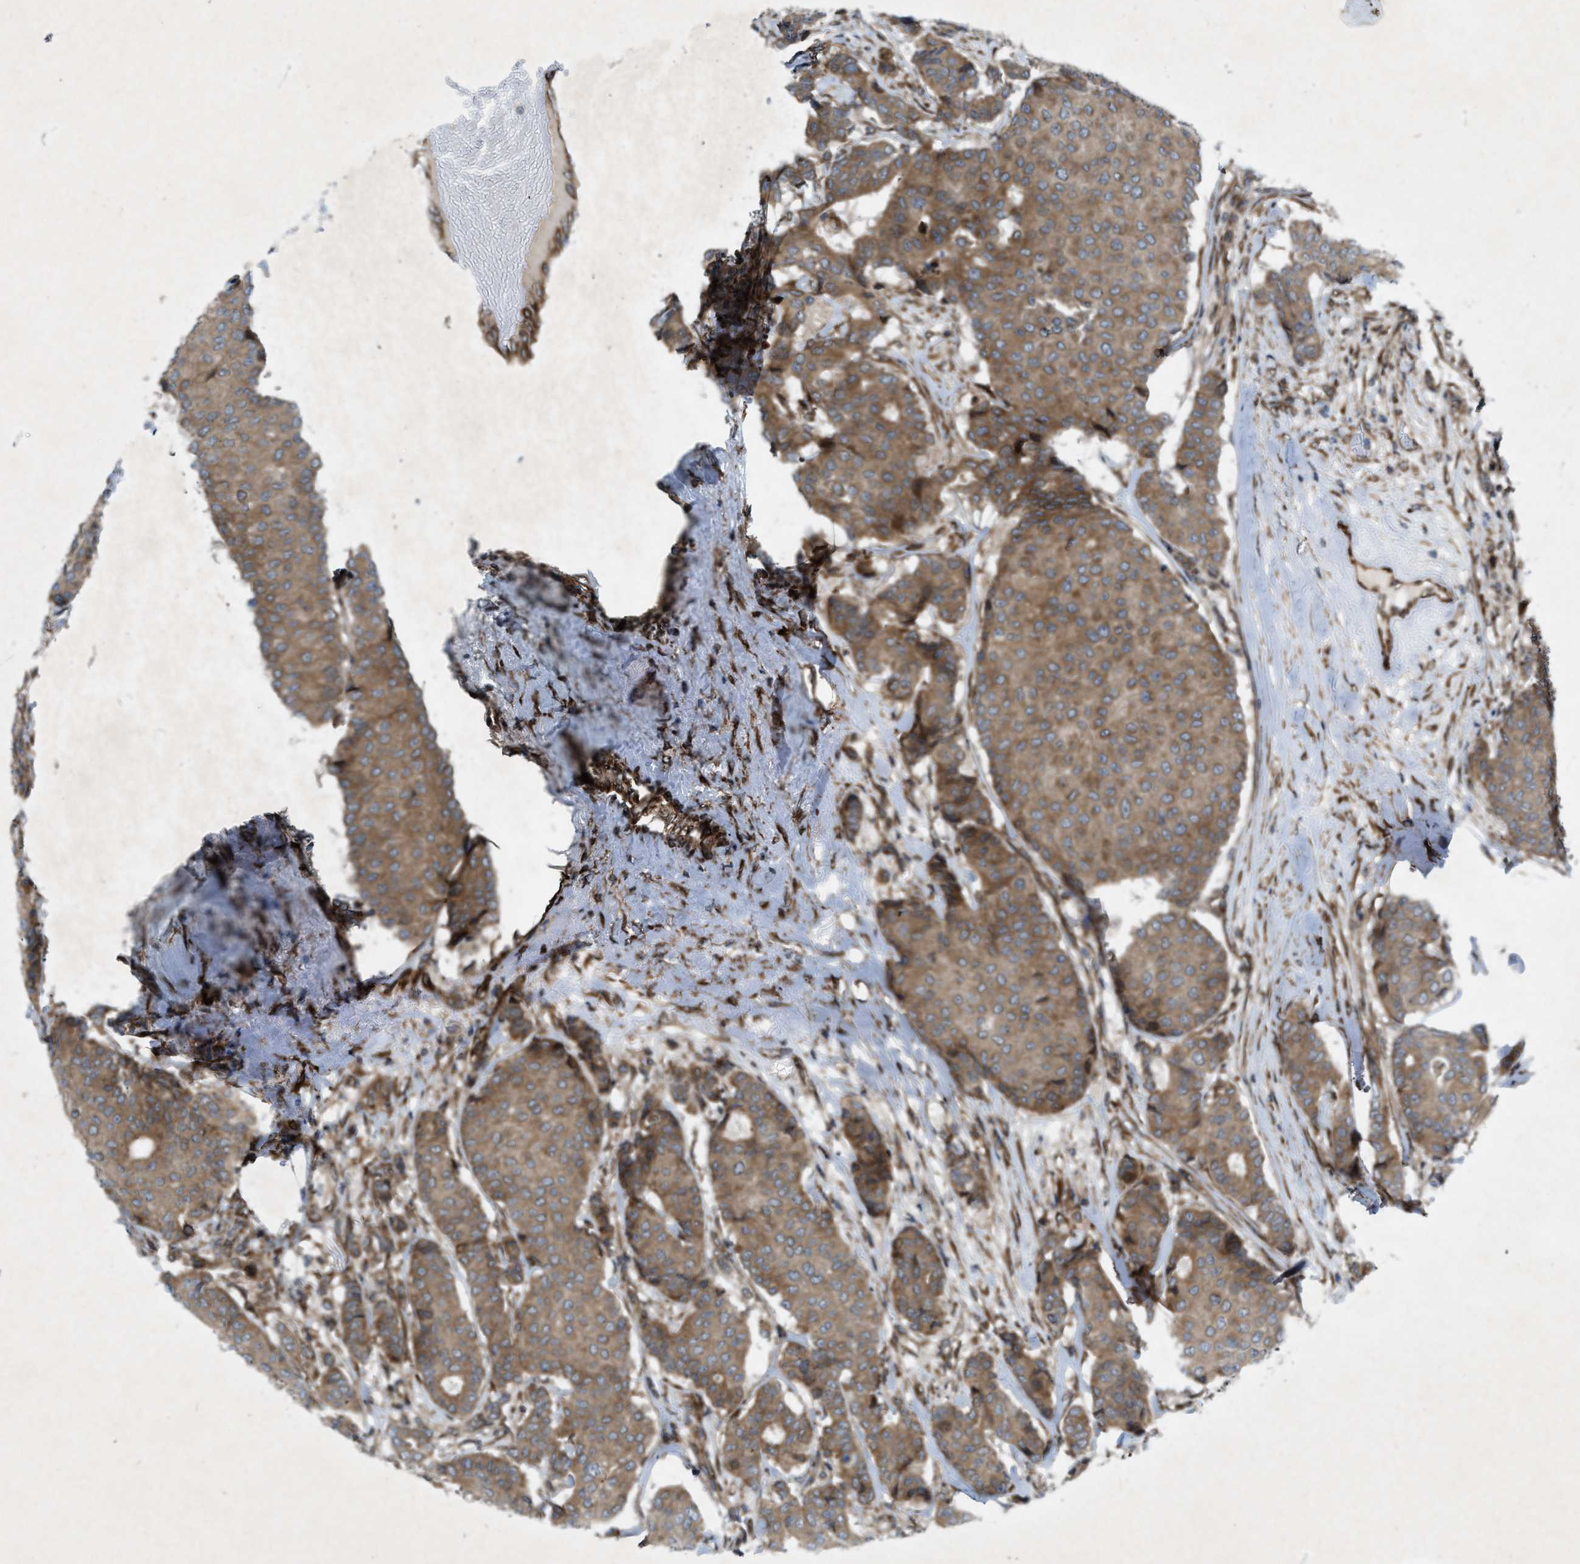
{"staining": {"intensity": "moderate", "quantity": ">75%", "location": "cytoplasmic/membranous"}, "tissue": "breast cancer", "cell_type": "Tumor cells", "image_type": "cancer", "snomed": [{"axis": "morphology", "description": "Duct carcinoma"}, {"axis": "topography", "description": "Breast"}], "caption": "Breast infiltrating ductal carcinoma stained with a protein marker displays moderate staining in tumor cells.", "gene": "URGCP", "patient": {"sex": "female", "age": 75}}